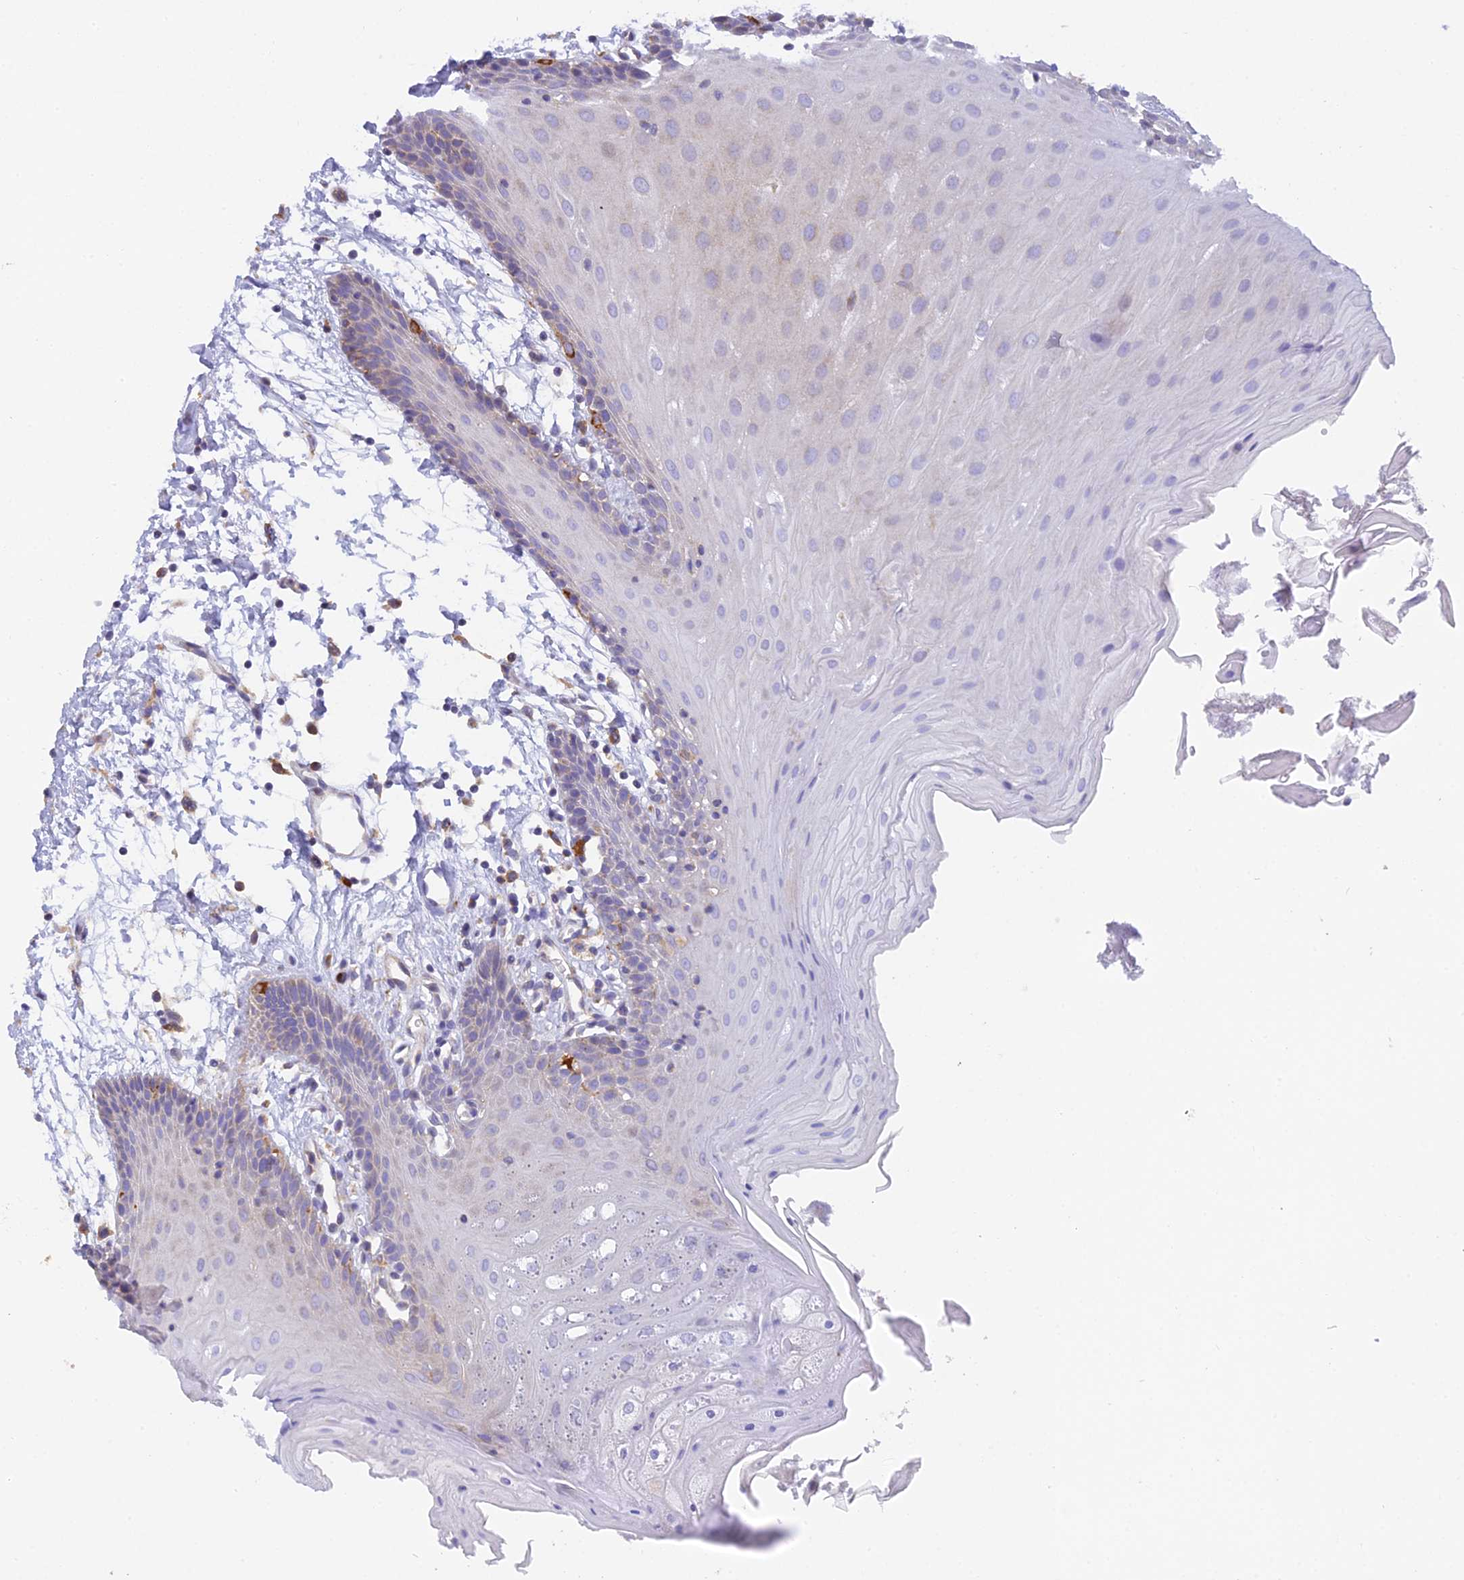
{"staining": {"intensity": "negative", "quantity": "none", "location": "none"}, "tissue": "oral mucosa", "cell_type": "Squamous epithelial cells", "image_type": "normal", "snomed": [{"axis": "morphology", "description": "Normal tissue, NOS"}, {"axis": "topography", "description": "Skeletal muscle"}, {"axis": "topography", "description": "Oral tissue"}, {"axis": "topography", "description": "Salivary gland"}, {"axis": "topography", "description": "Peripheral nerve tissue"}], "caption": "Squamous epithelial cells show no significant positivity in benign oral mucosa. (DAB IHC, high magnification).", "gene": "CLCN7", "patient": {"sex": "male", "age": 54}}